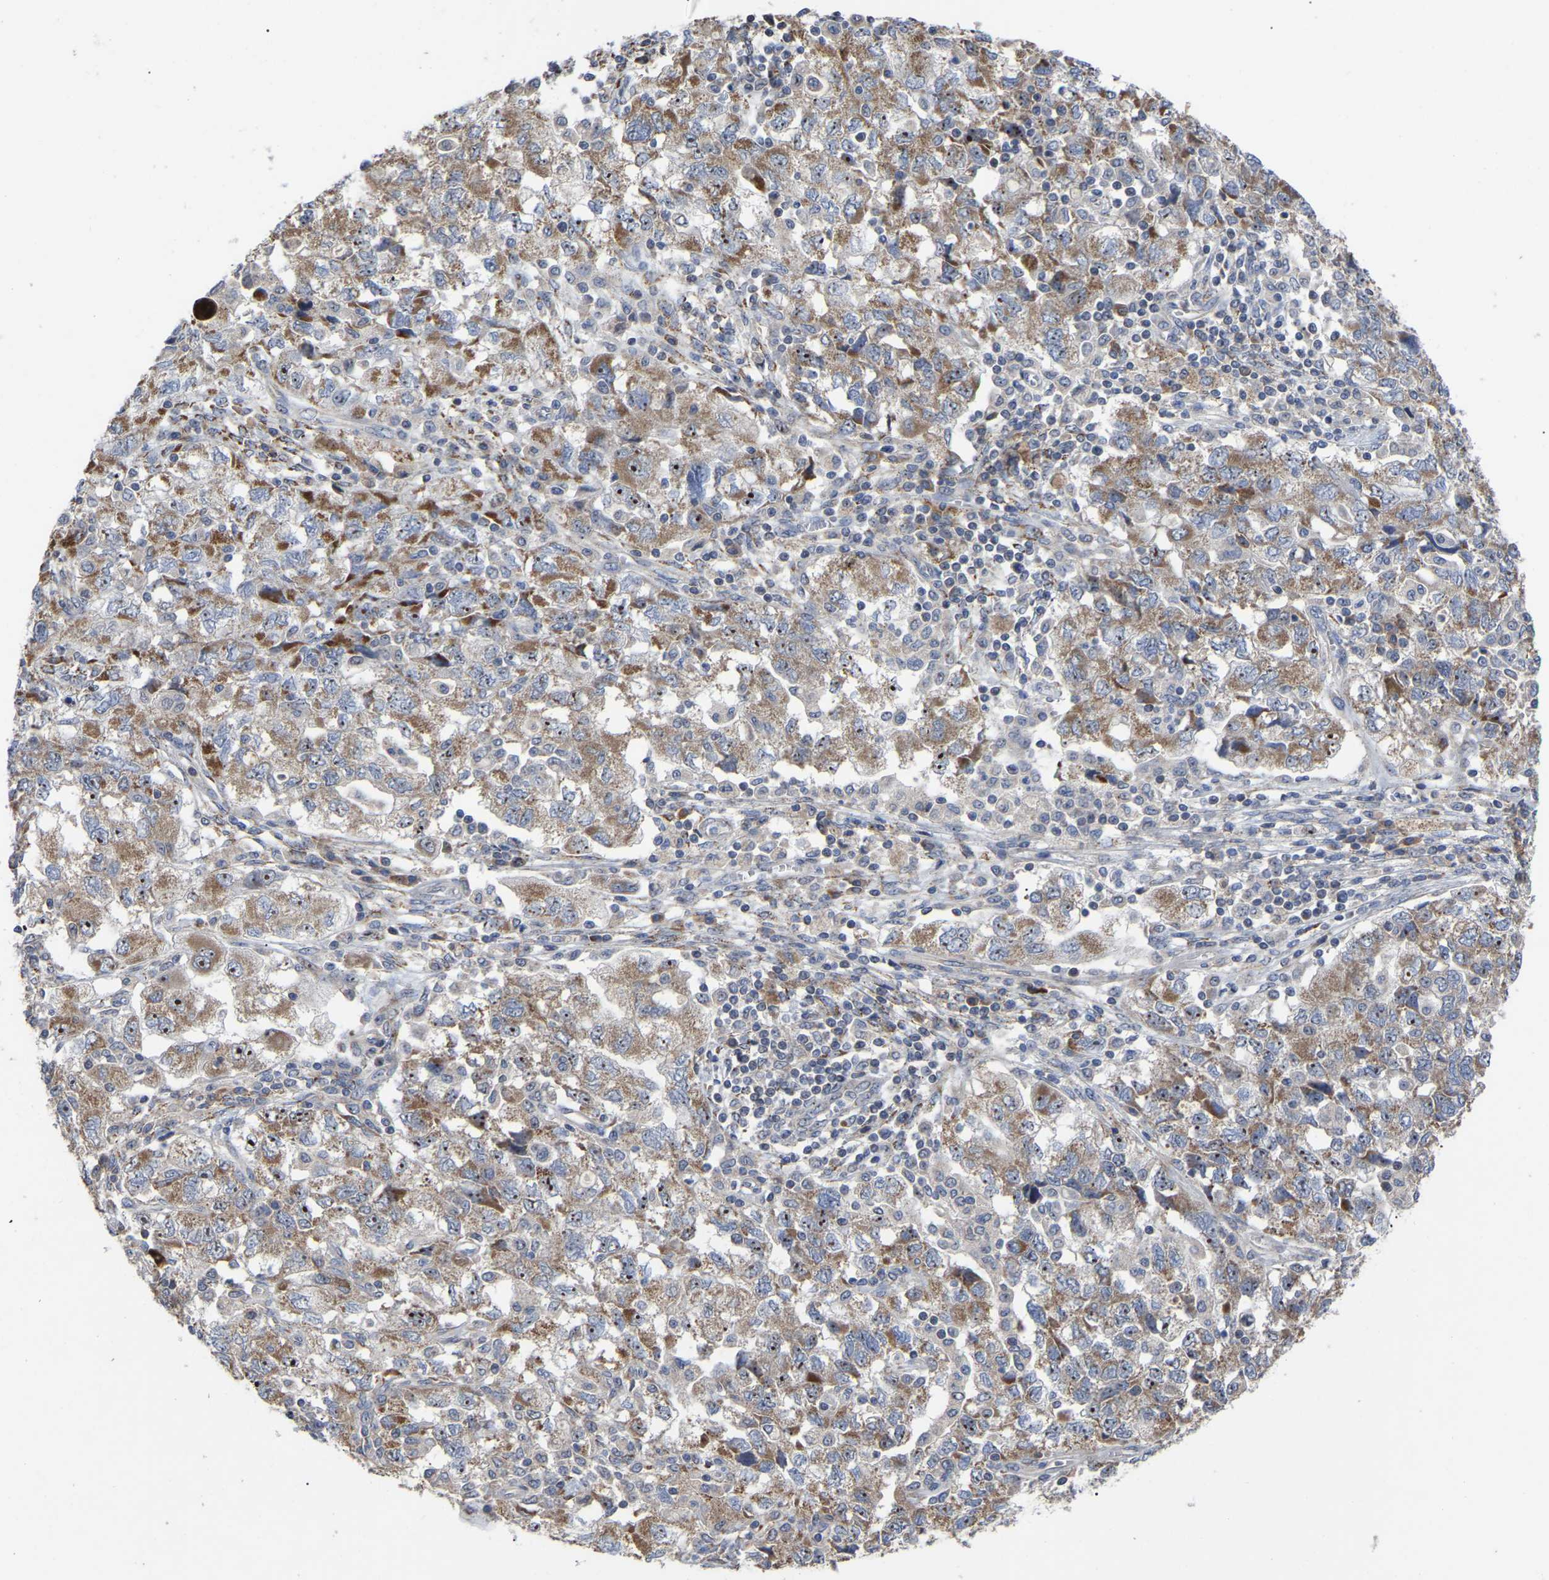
{"staining": {"intensity": "moderate", "quantity": ">75%", "location": "cytoplasmic/membranous,nuclear"}, "tissue": "ovarian cancer", "cell_type": "Tumor cells", "image_type": "cancer", "snomed": [{"axis": "morphology", "description": "Carcinoma, NOS"}, {"axis": "morphology", "description": "Cystadenocarcinoma, serous, NOS"}, {"axis": "topography", "description": "Ovary"}], "caption": "Ovarian carcinoma stained with a protein marker reveals moderate staining in tumor cells.", "gene": "NOP53", "patient": {"sex": "female", "age": 69}}